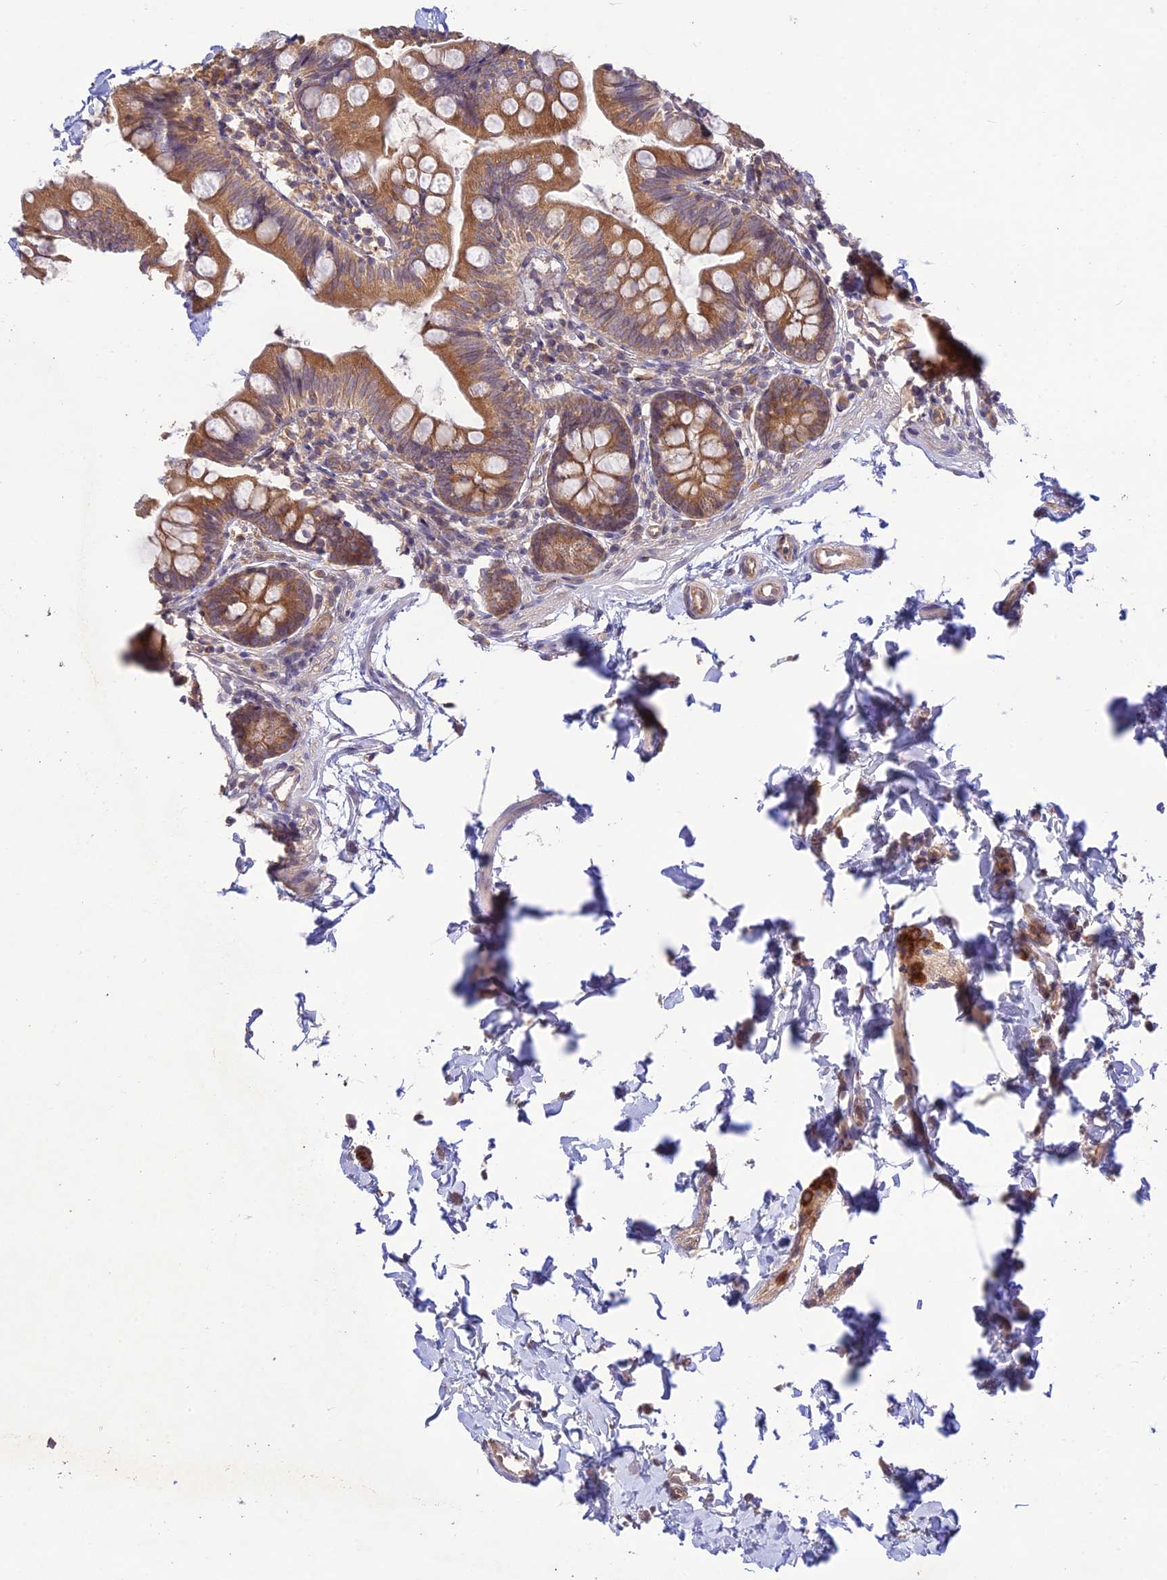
{"staining": {"intensity": "moderate", "quantity": ">75%", "location": "cytoplasmic/membranous"}, "tissue": "small intestine", "cell_type": "Glandular cells", "image_type": "normal", "snomed": [{"axis": "morphology", "description": "Normal tissue, NOS"}, {"axis": "topography", "description": "Small intestine"}], "caption": "Protein expression analysis of unremarkable small intestine demonstrates moderate cytoplasmic/membranous staining in approximately >75% of glandular cells. (DAB IHC, brown staining for protein, blue staining for nuclei).", "gene": "TMEM259", "patient": {"sex": "male", "age": 7}}